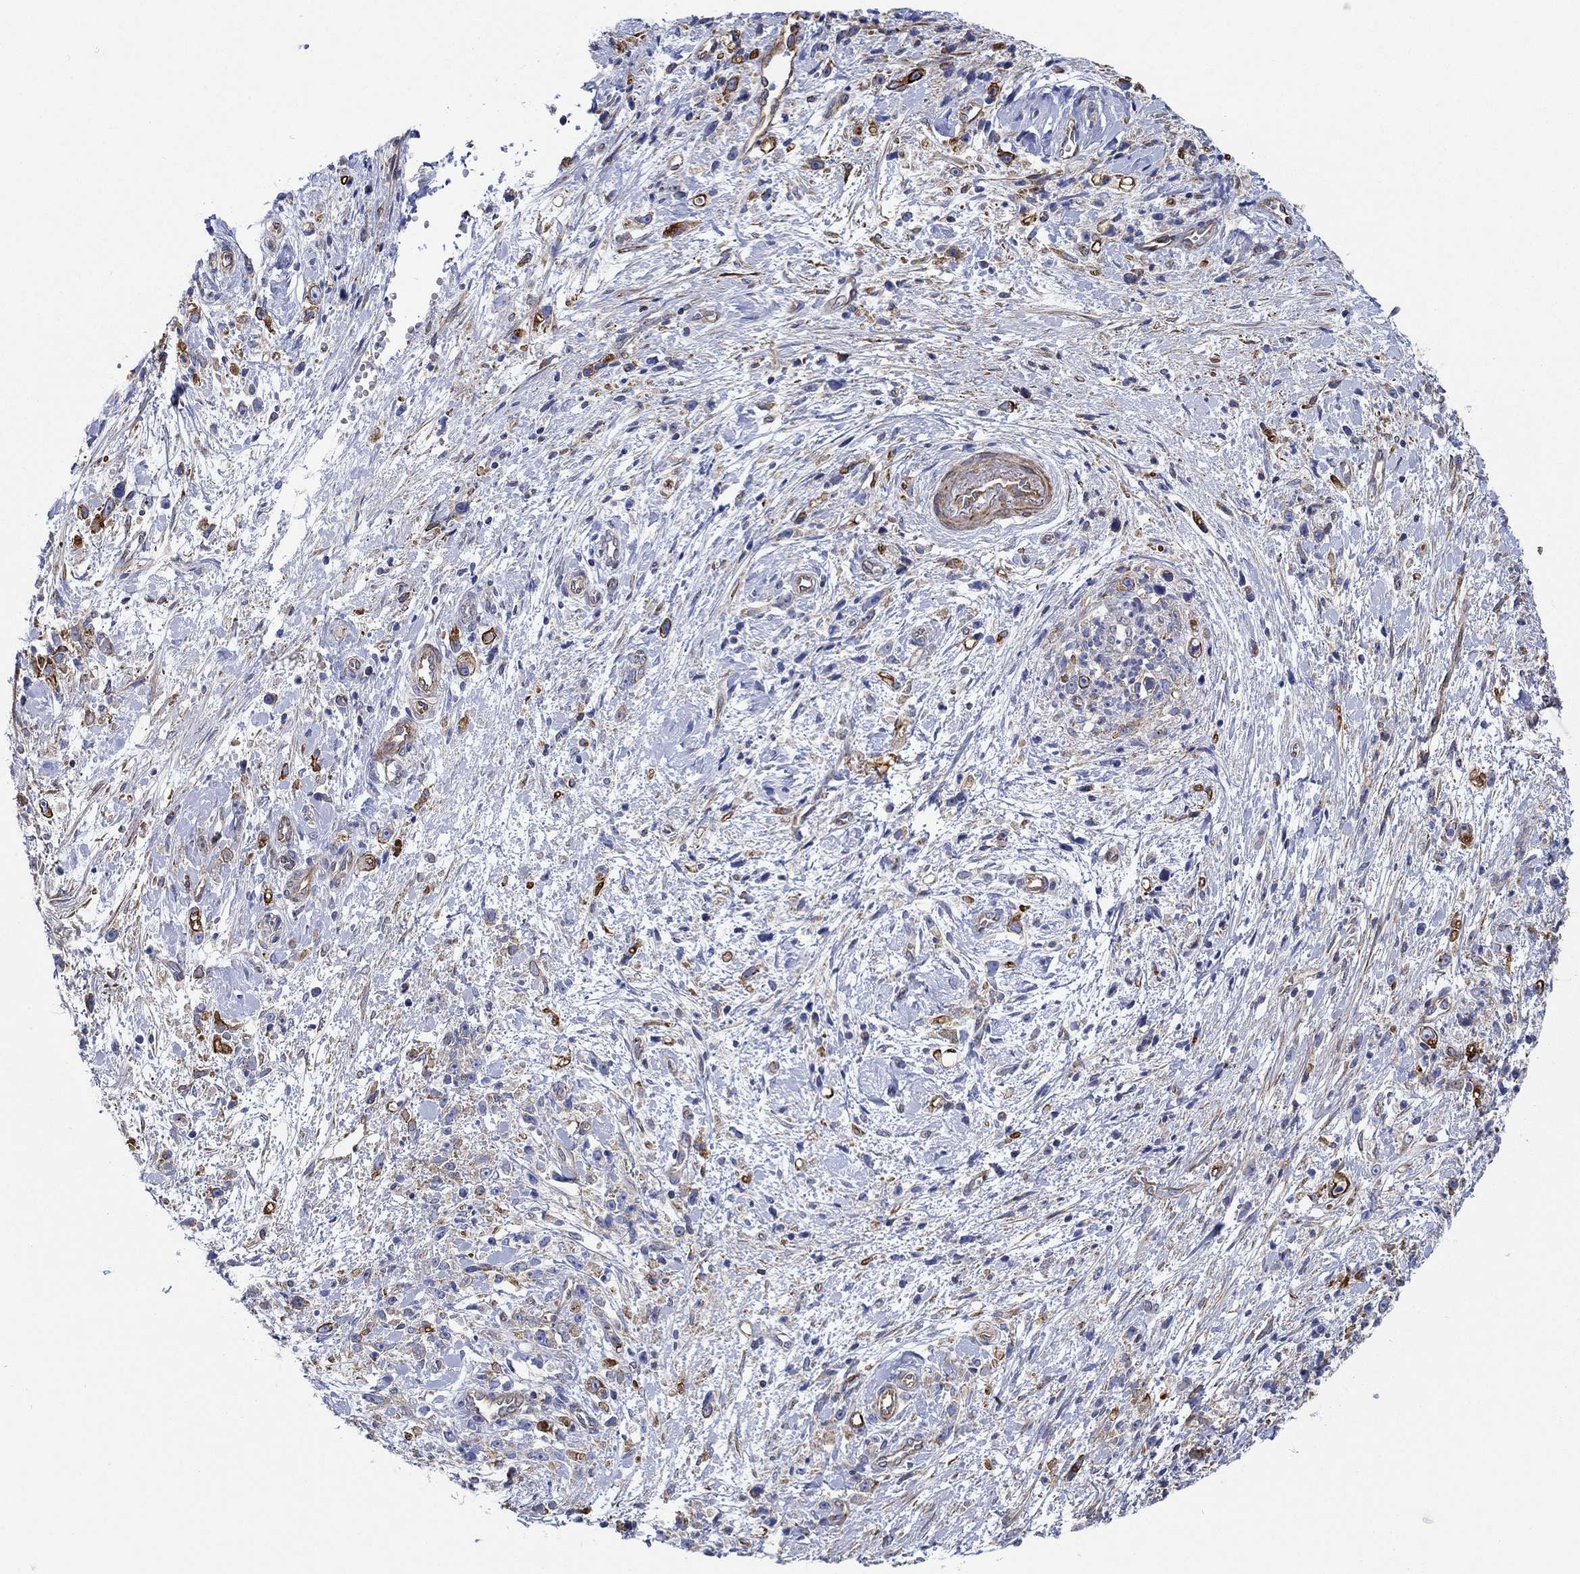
{"staining": {"intensity": "negative", "quantity": "none", "location": "none"}, "tissue": "stomach cancer", "cell_type": "Tumor cells", "image_type": "cancer", "snomed": [{"axis": "morphology", "description": "Adenocarcinoma, NOS"}, {"axis": "topography", "description": "Stomach"}], "caption": "Stomach cancer was stained to show a protein in brown. There is no significant staining in tumor cells.", "gene": "FMN1", "patient": {"sex": "female", "age": 59}}